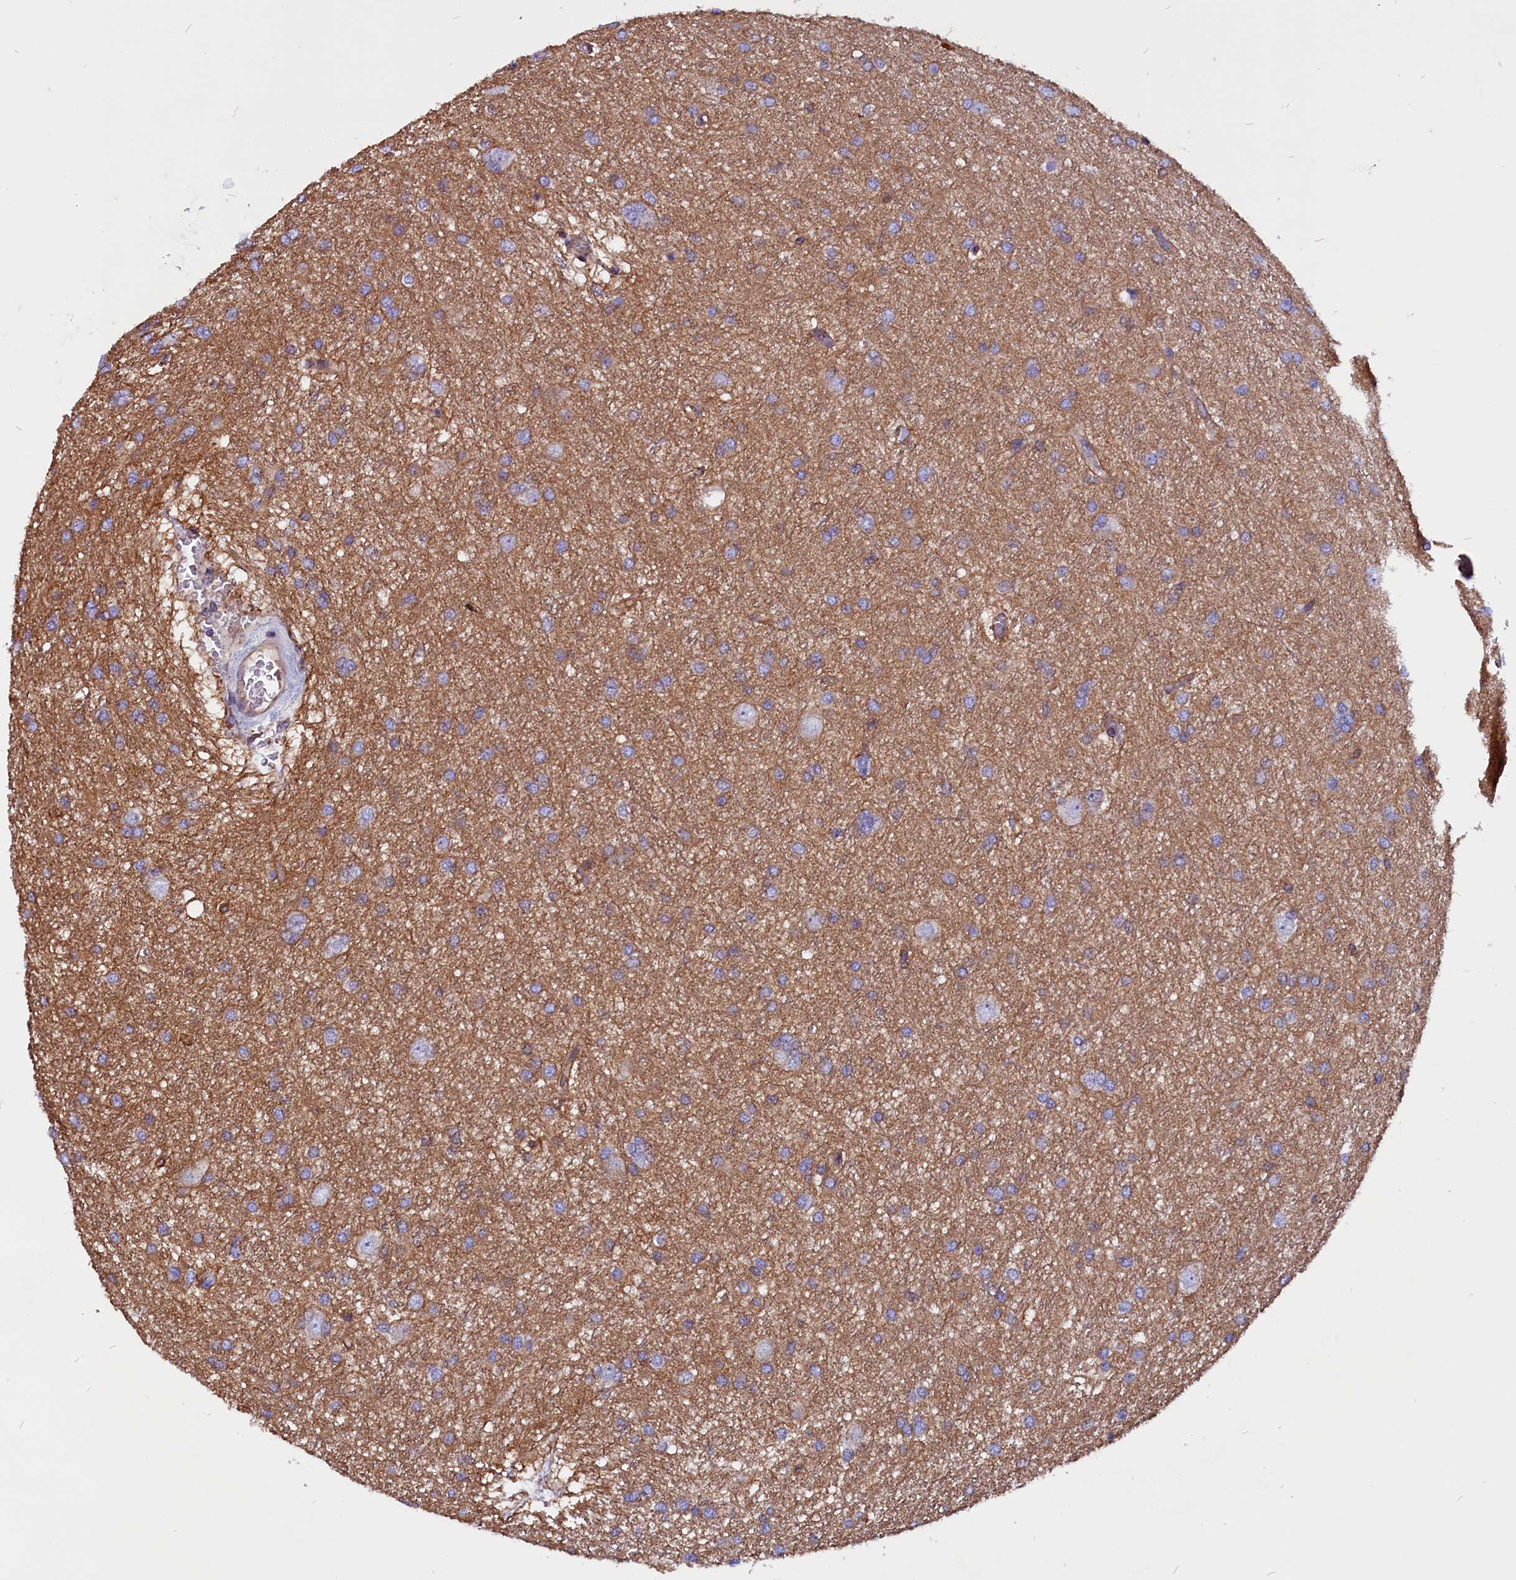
{"staining": {"intensity": "negative", "quantity": "none", "location": "none"}, "tissue": "glioma", "cell_type": "Tumor cells", "image_type": "cancer", "snomed": [{"axis": "morphology", "description": "Glioma, malignant, High grade"}, {"axis": "topography", "description": "Brain"}], "caption": "Glioma was stained to show a protein in brown. There is no significant expression in tumor cells.", "gene": "ZNF749", "patient": {"sex": "female", "age": 50}}